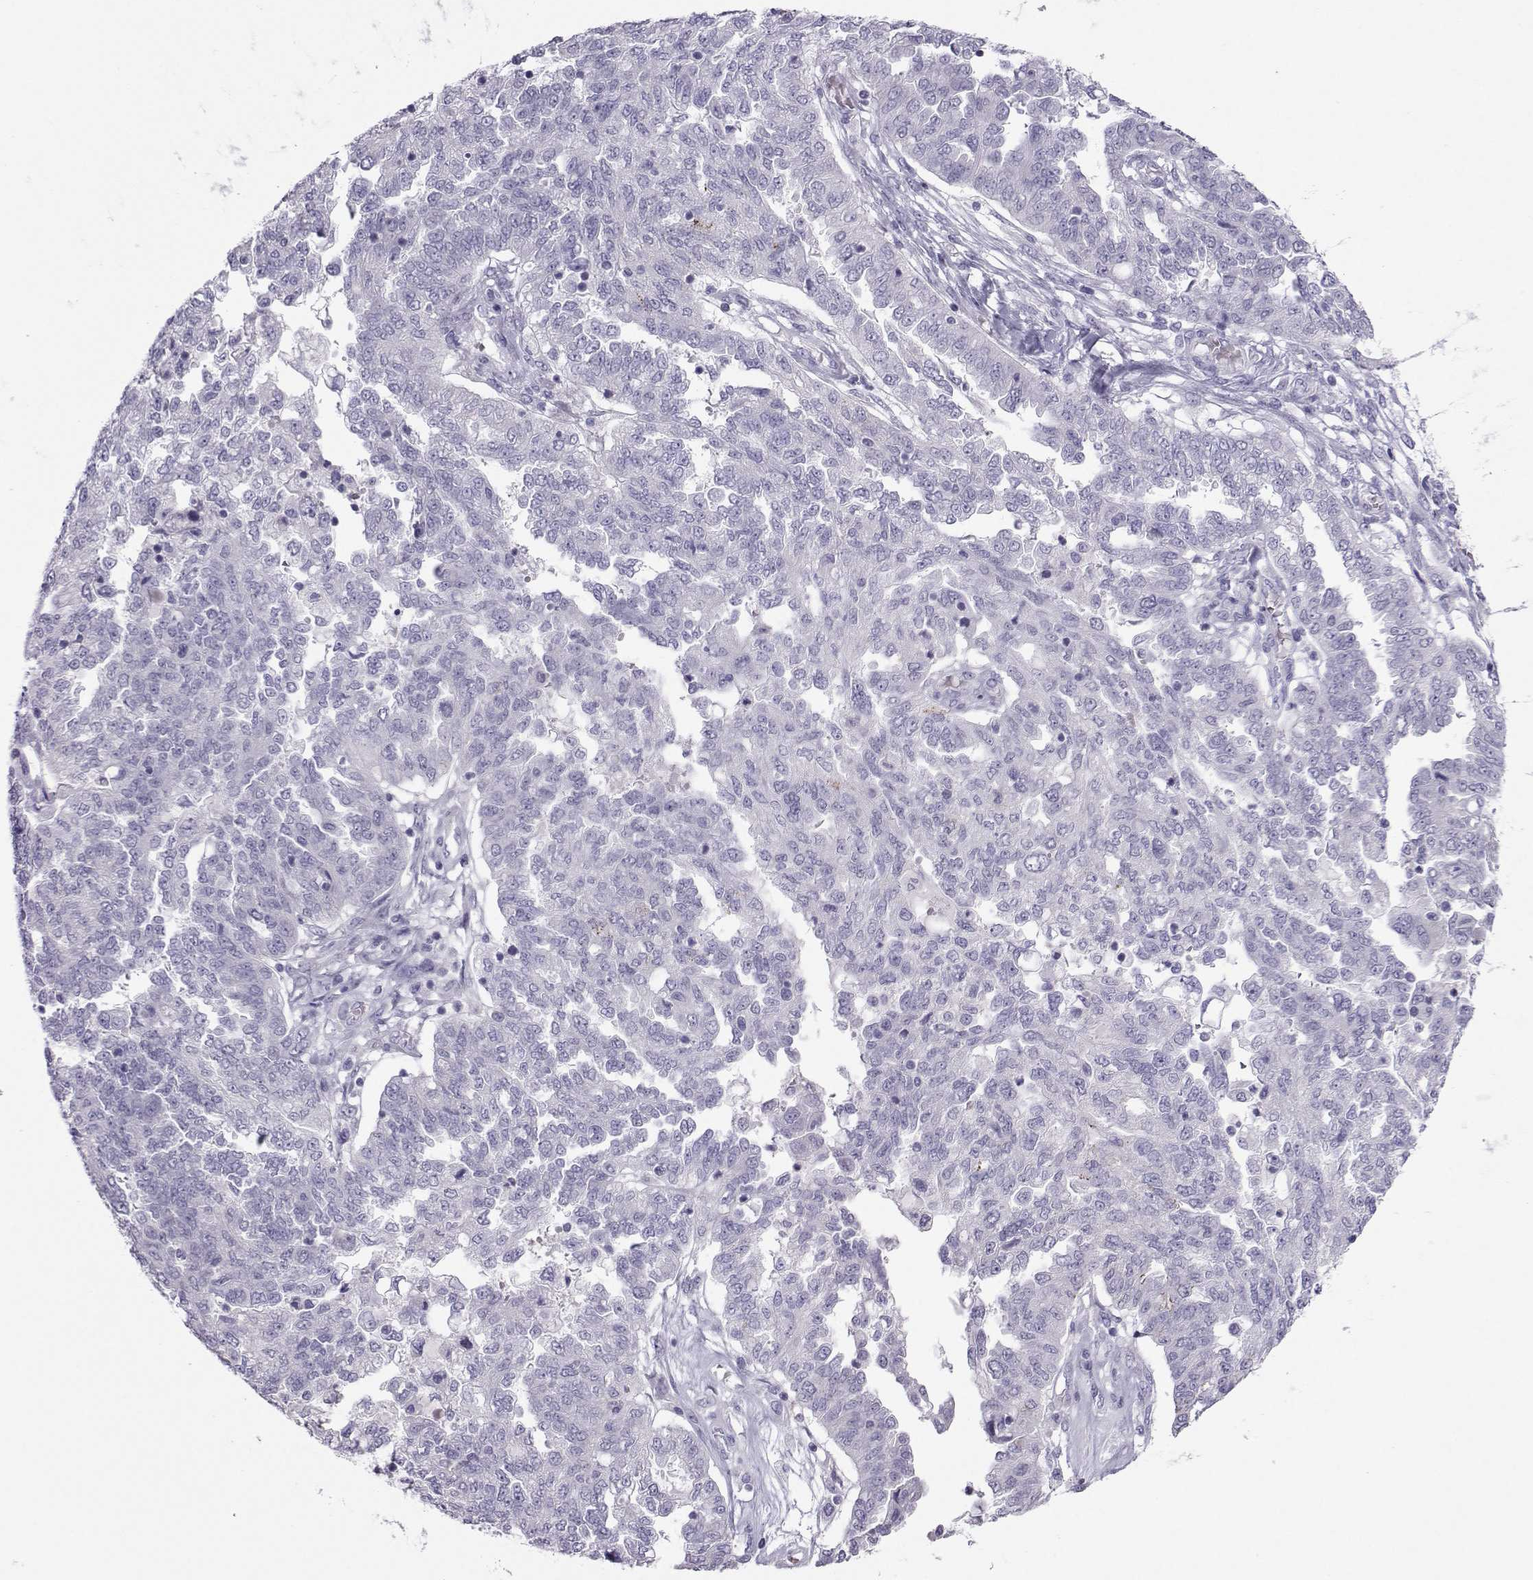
{"staining": {"intensity": "negative", "quantity": "none", "location": "none"}, "tissue": "ovarian cancer", "cell_type": "Tumor cells", "image_type": "cancer", "snomed": [{"axis": "morphology", "description": "Cystadenocarcinoma, serous, NOS"}, {"axis": "topography", "description": "Ovary"}], "caption": "Immunohistochemical staining of human ovarian cancer (serous cystadenocarcinoma) shows no significant staining in tumor cells. The staining was performed using DAB (3,3'-diaminobenzidine) to visualize the protein expression in brown, while the nuclei were stained in blue with hematoxylin (Magnification: 20x).", "gene": "TRPM7", "patient": {"sex": "female", "age": 67}}